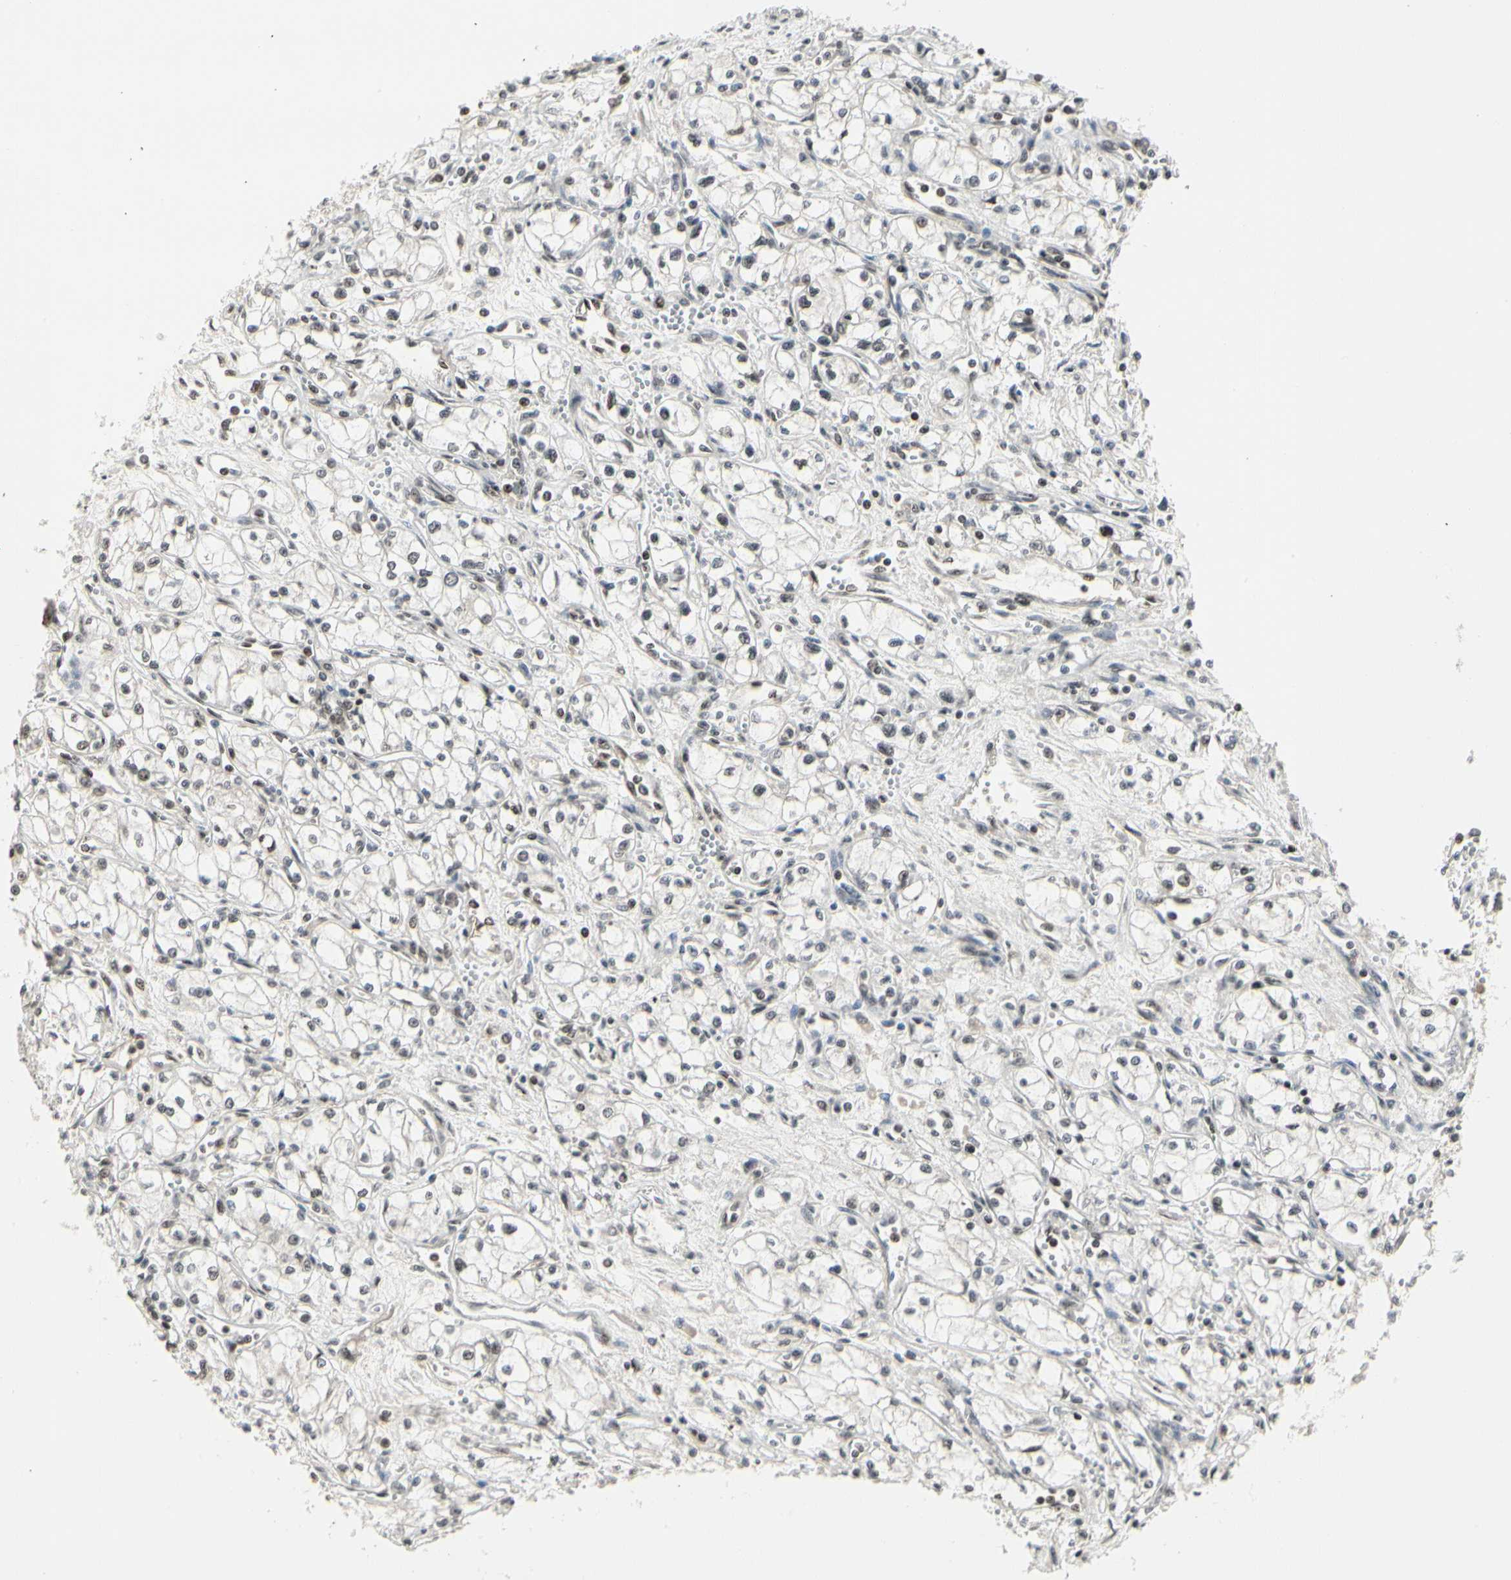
{"staining": {"intensity": "strong", "quantity": ">75%", "location": "nuclear"}, "tissue": "renal cancer", "cell_type": "Tumor cells", "image_type": "cancer", "snomed": [{"axis": "morphology", "description": "Normal tissue, NOS"}, {"axis": "morphology", "description": "Adenocarcinoma, NOS"}, {"axis": "topography", "description": "Kidney"}], "caption": "About >75% of tumor cells in human adenocarcinoma (renal) demonstrate strong nuclear protein positivity as visualized by brown immunohistochemical staining.", "gene": "FOXJ2", "patient": {"sex": "male", "age": 59}}